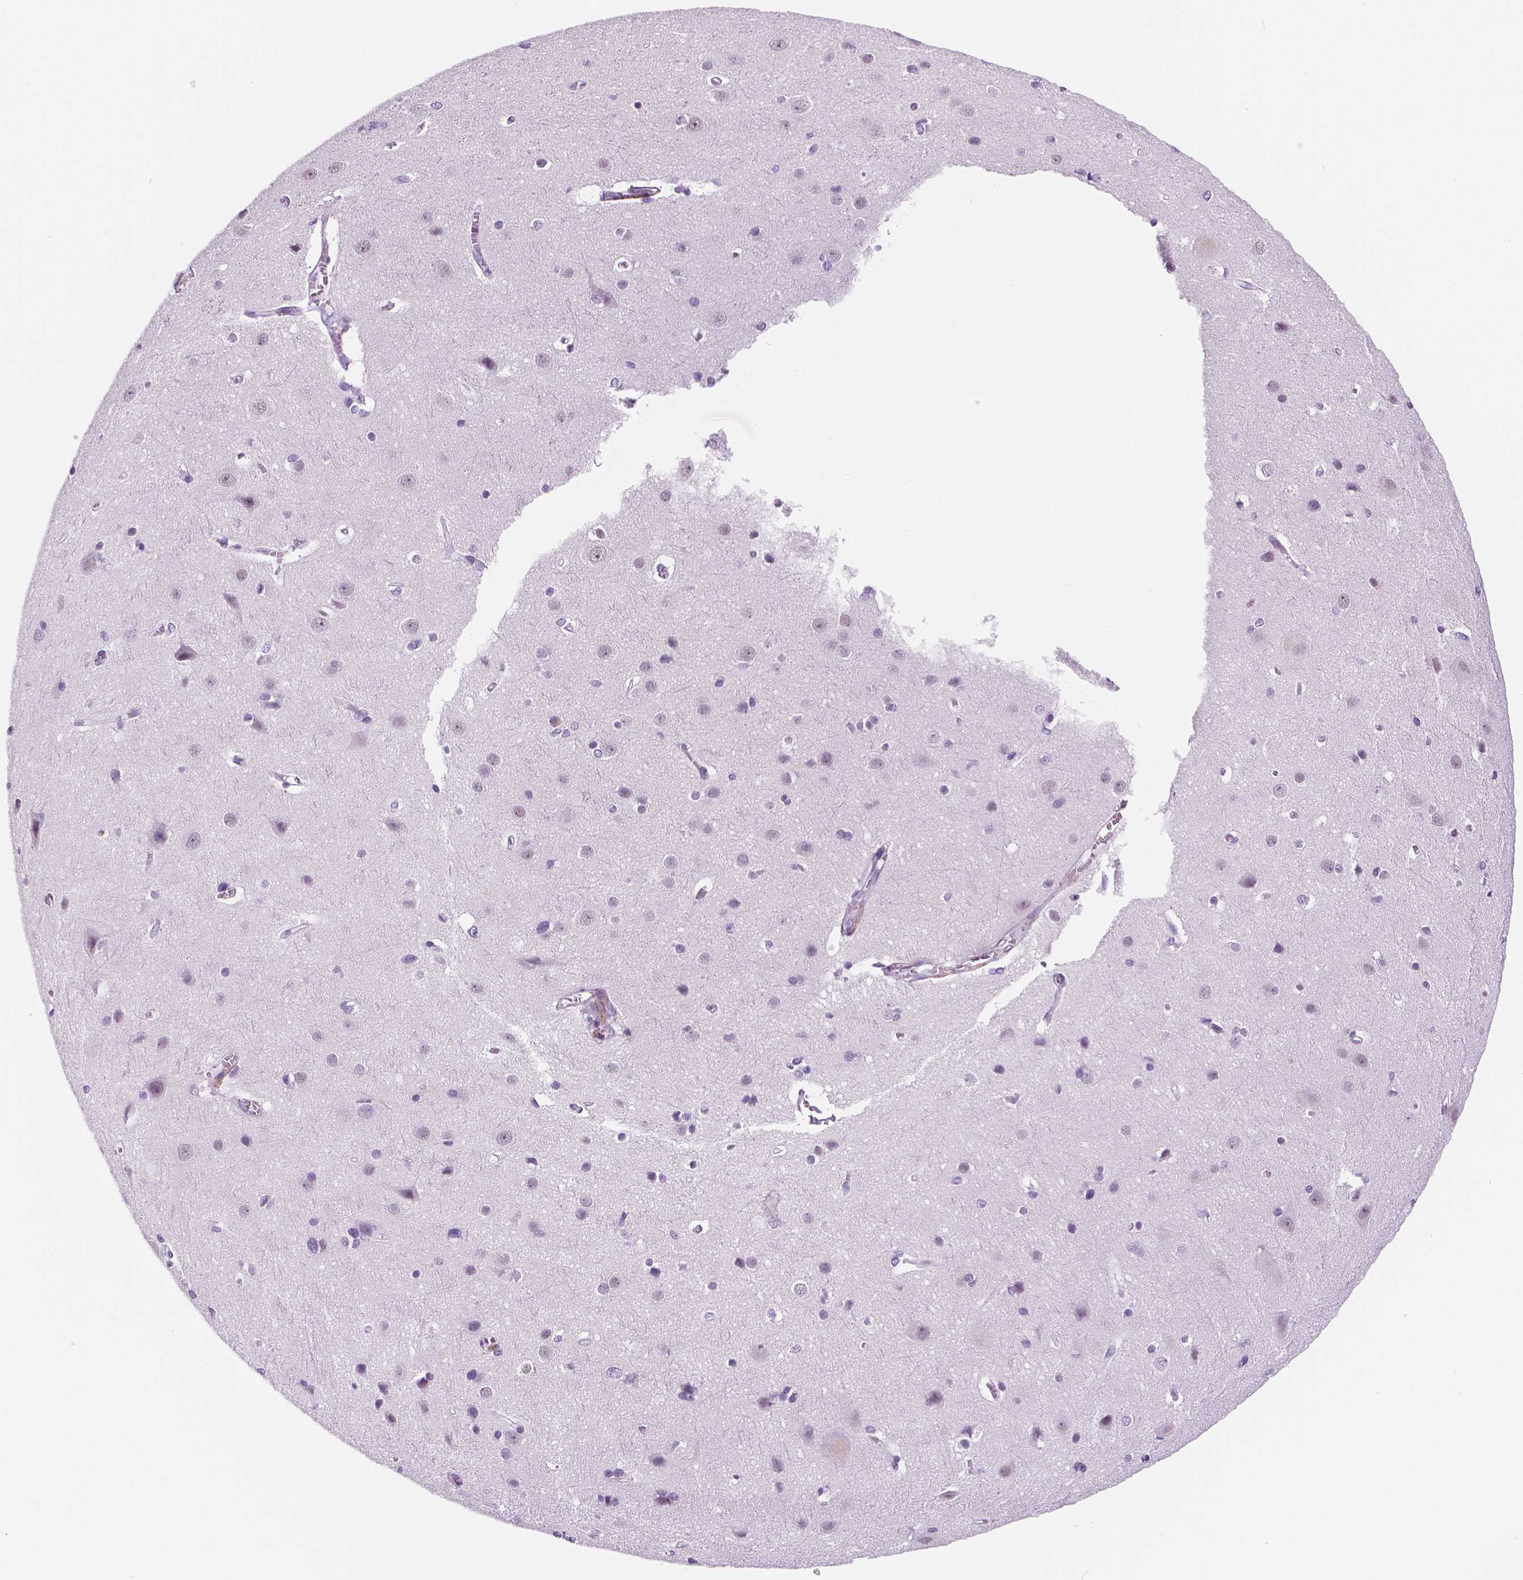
{"staining": {"intensity": "negative", "quantity": "none", "location": "none"}, "tissue": "cerebral cortex", "cell_type": "Endothelial cells", "image_type": "normal", "snomed": [{"axis": "morphology", "description": "Normal tissue, NOS"}, {"axis": "topography", "description": "Cerebral cortex"}], "caption": "Immunohistochemical staining of unremarkable cerebral cortex exhibits no significant positivity in endothelial cells.", "gene": "PPL", "patient": {"sex": "male", "age": 37}}